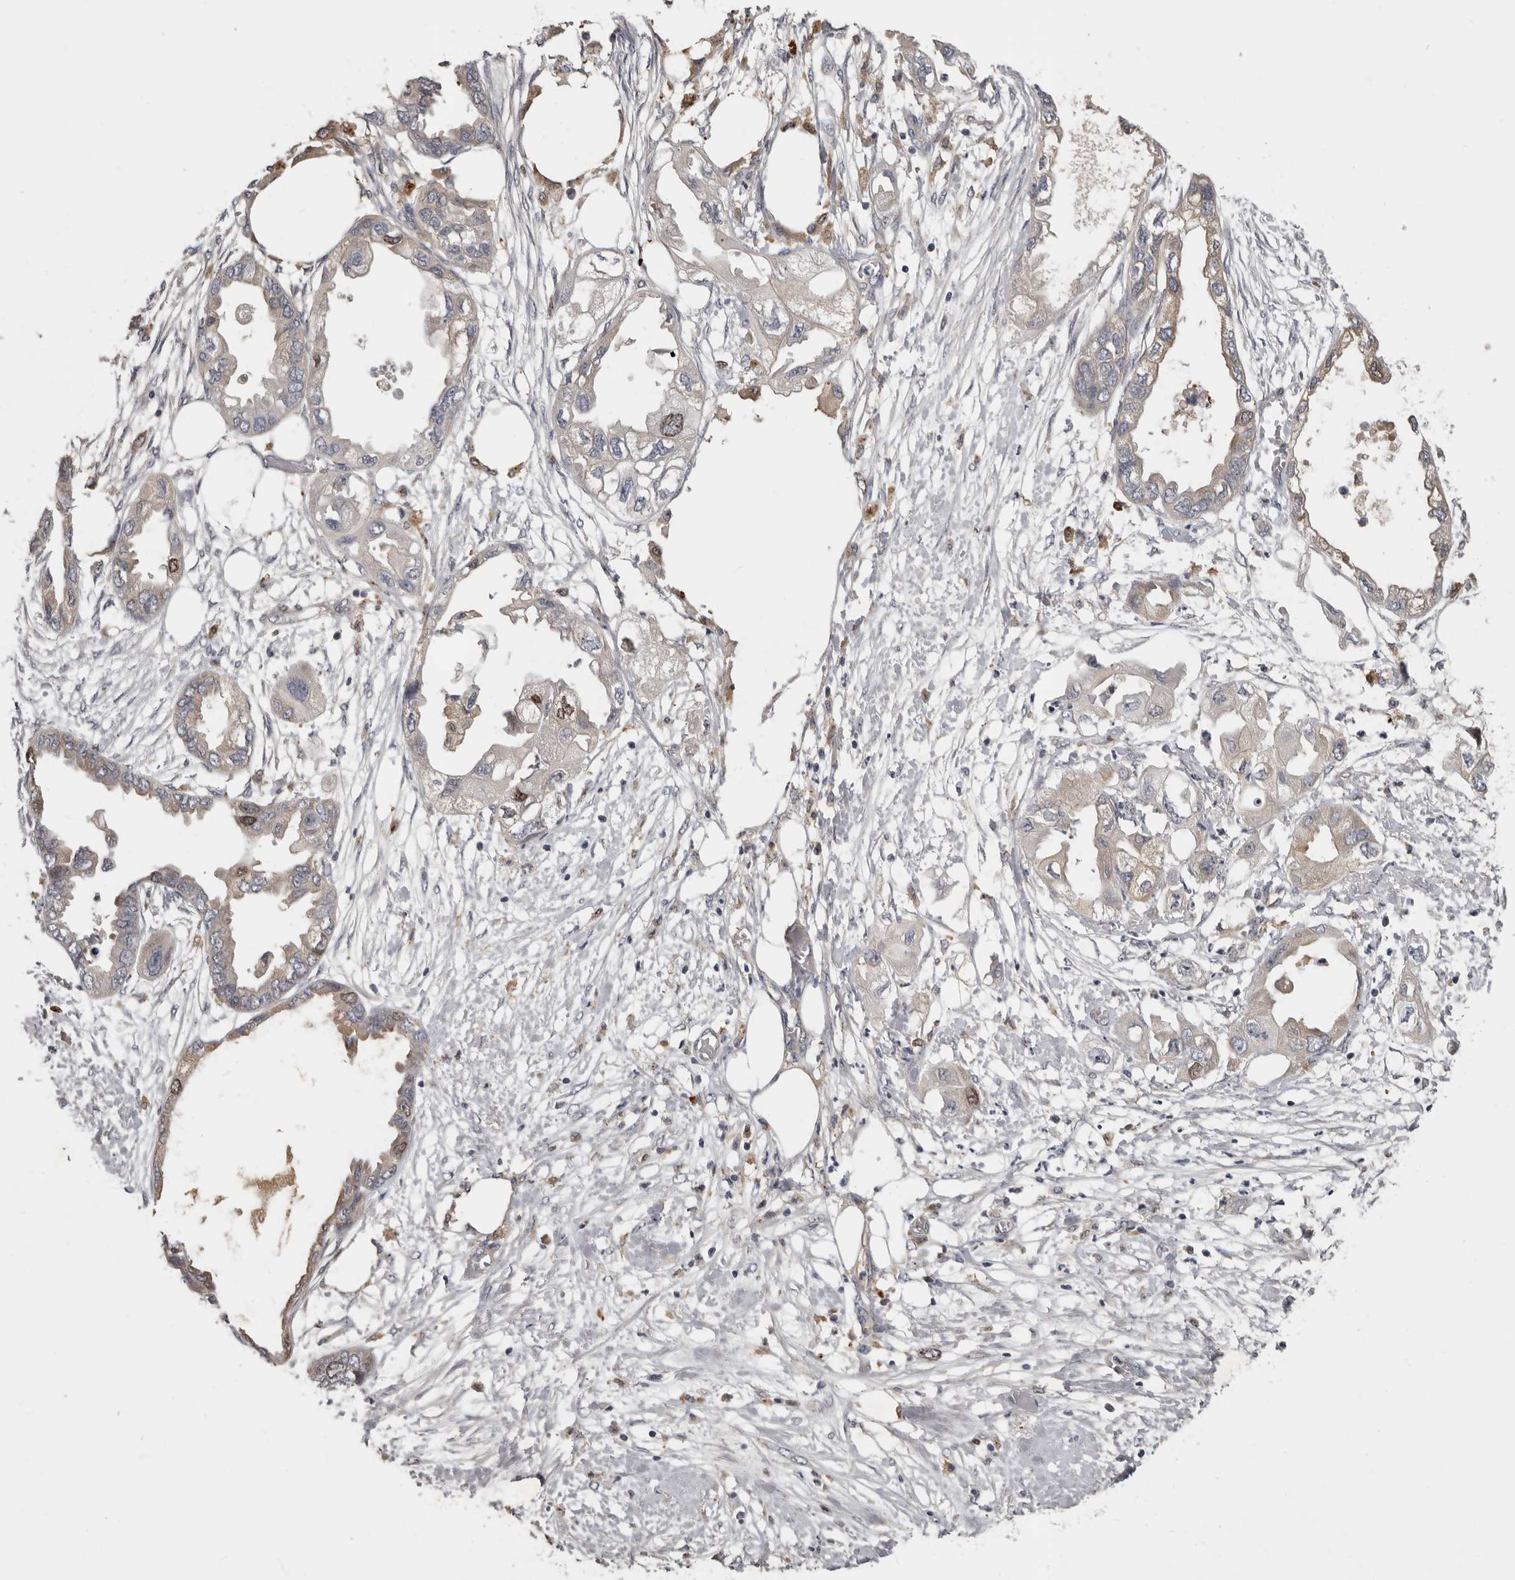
{"staining": {"intensity": "weak", "quantity": "<25%", "location": "cytoplasmic/membranous,nuclear"}, "tissue": "endometrial cancer", "cell_type": "Tumor cells", "image_type": "cancer", "snomed": [{"axis": "morphology", "description": "Adenocarcinoma, NOS"}, {"axis": "morphology", "description": "Adenocarcinoma, metastatic, NOS"}, {"axis": "topography", "description": "Adipose tissue"}, {"axis": "topography", "description": "Endometrium"}], "caption": "Endometrial cancer was stained to show a protein in brown. There is no significant staining in tumor cells.", "gene": "CDCA8", "patient": {"sex": "female", "age": 67}}